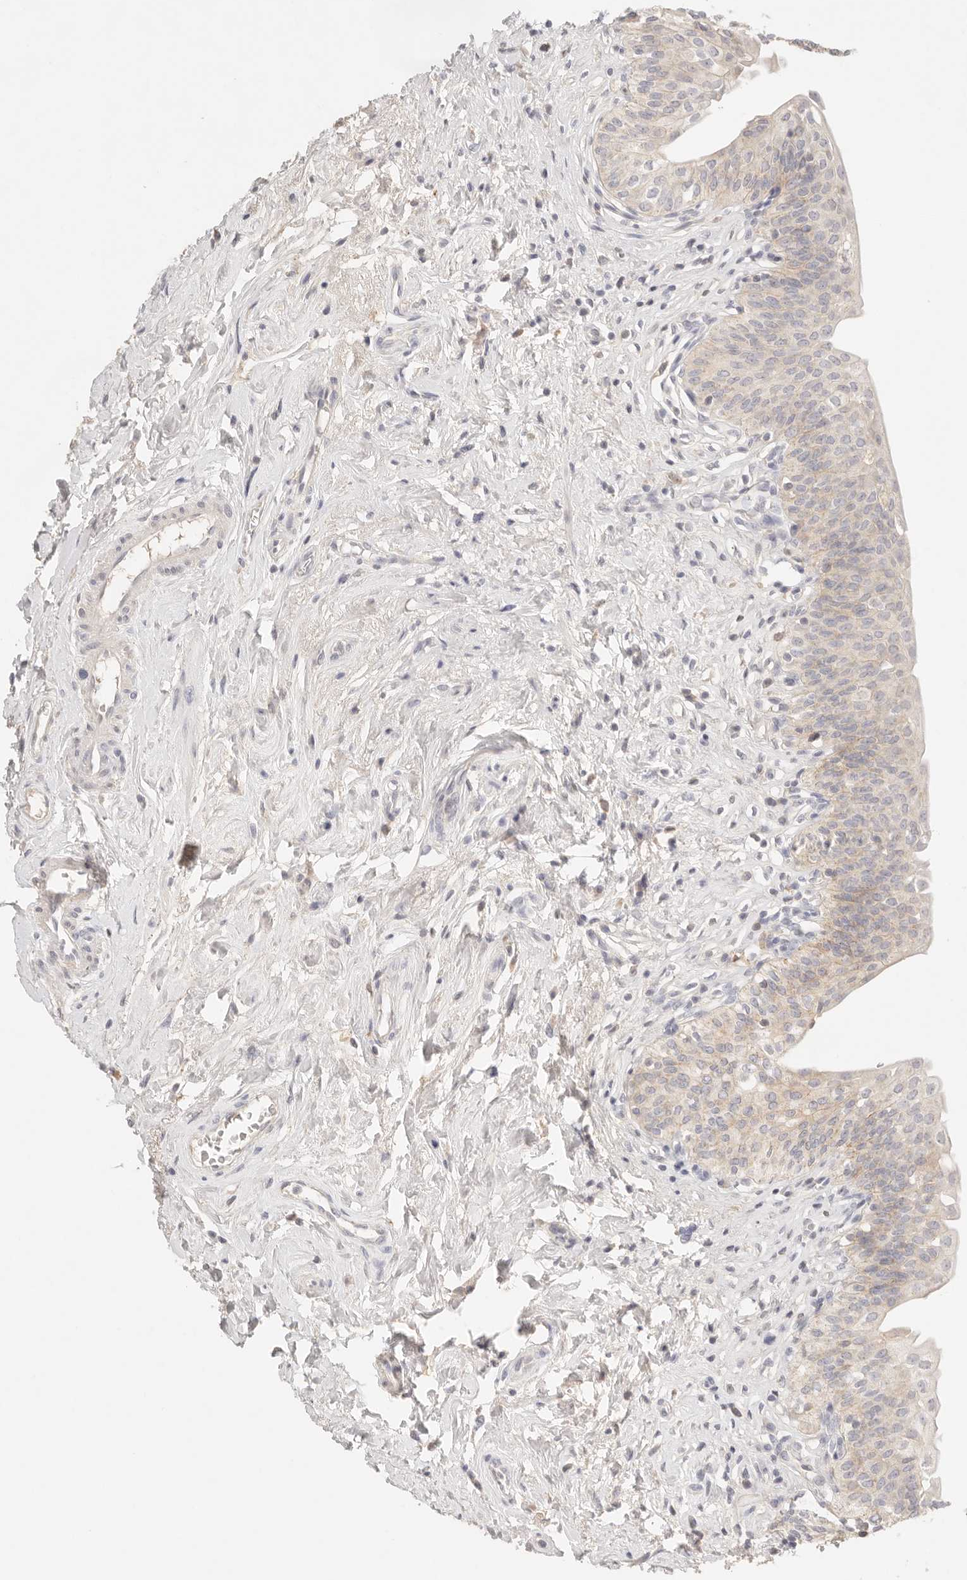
{"staining": {"intensity": "weak", "quantity": "25%-75%", "location": "cytoplasmic/membranous"}, "tissue": "urinary bladder", "cell_type": "Urothelial cells", "image_type": "normal", "snomed": [{"axis": "morphology", "description": "Normal tissue, NOS"}, {"axis": "topography", "description": "Urinary bladder"}], "caption": "Urothelial cells exhibit low levels of weak cytoplasmic/membranous positivity in about 25%-75% of cells in benign urinary bladder.", "gene": "CEP120", "patient": {"sex": "male", "age": 83}}